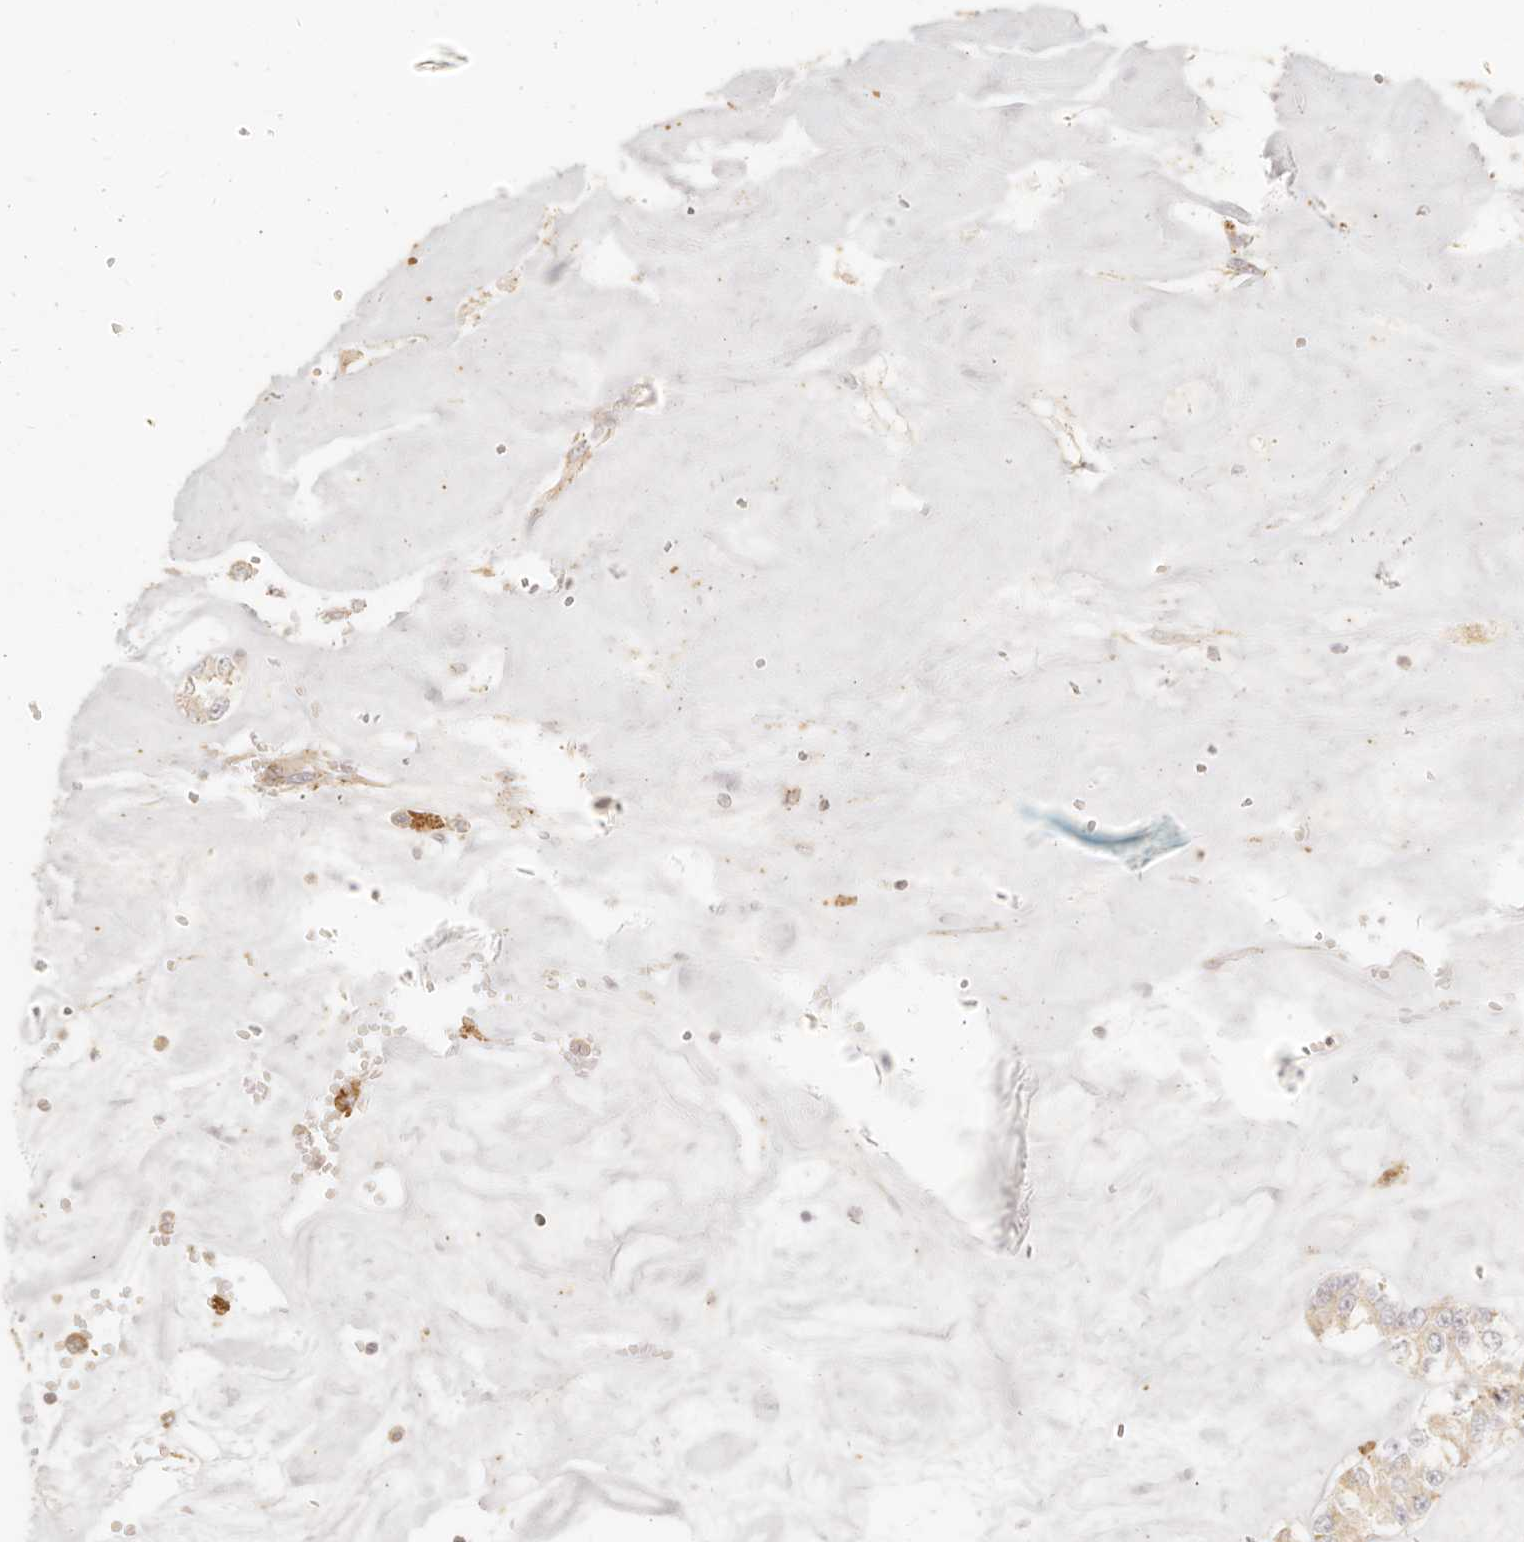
{"staining": {"intensity": "weak", "quantity": "<25%", "location": "cytoplasmic/membranous"}, "tissue": "carcinoid", "cell_type": "Tumor cells", "image_type": "cancer", "snomed": [{"axis": "morphology", "description": "Carcinoid, malignant, NOS"}, {"axis": "topography", "description": "Pancreas"}], "caption": "High power microscopy histopathology image of an immunohistochemistry (IHC) image of carcinoid (malignant), revealing no significant positivity in tumor cells. The staining is performed using DAB brown chromogen with nuclei counter-stained in using hematoxylin.", "gene": "CNMD", "patient": {"sex": "male", "age": 41}}